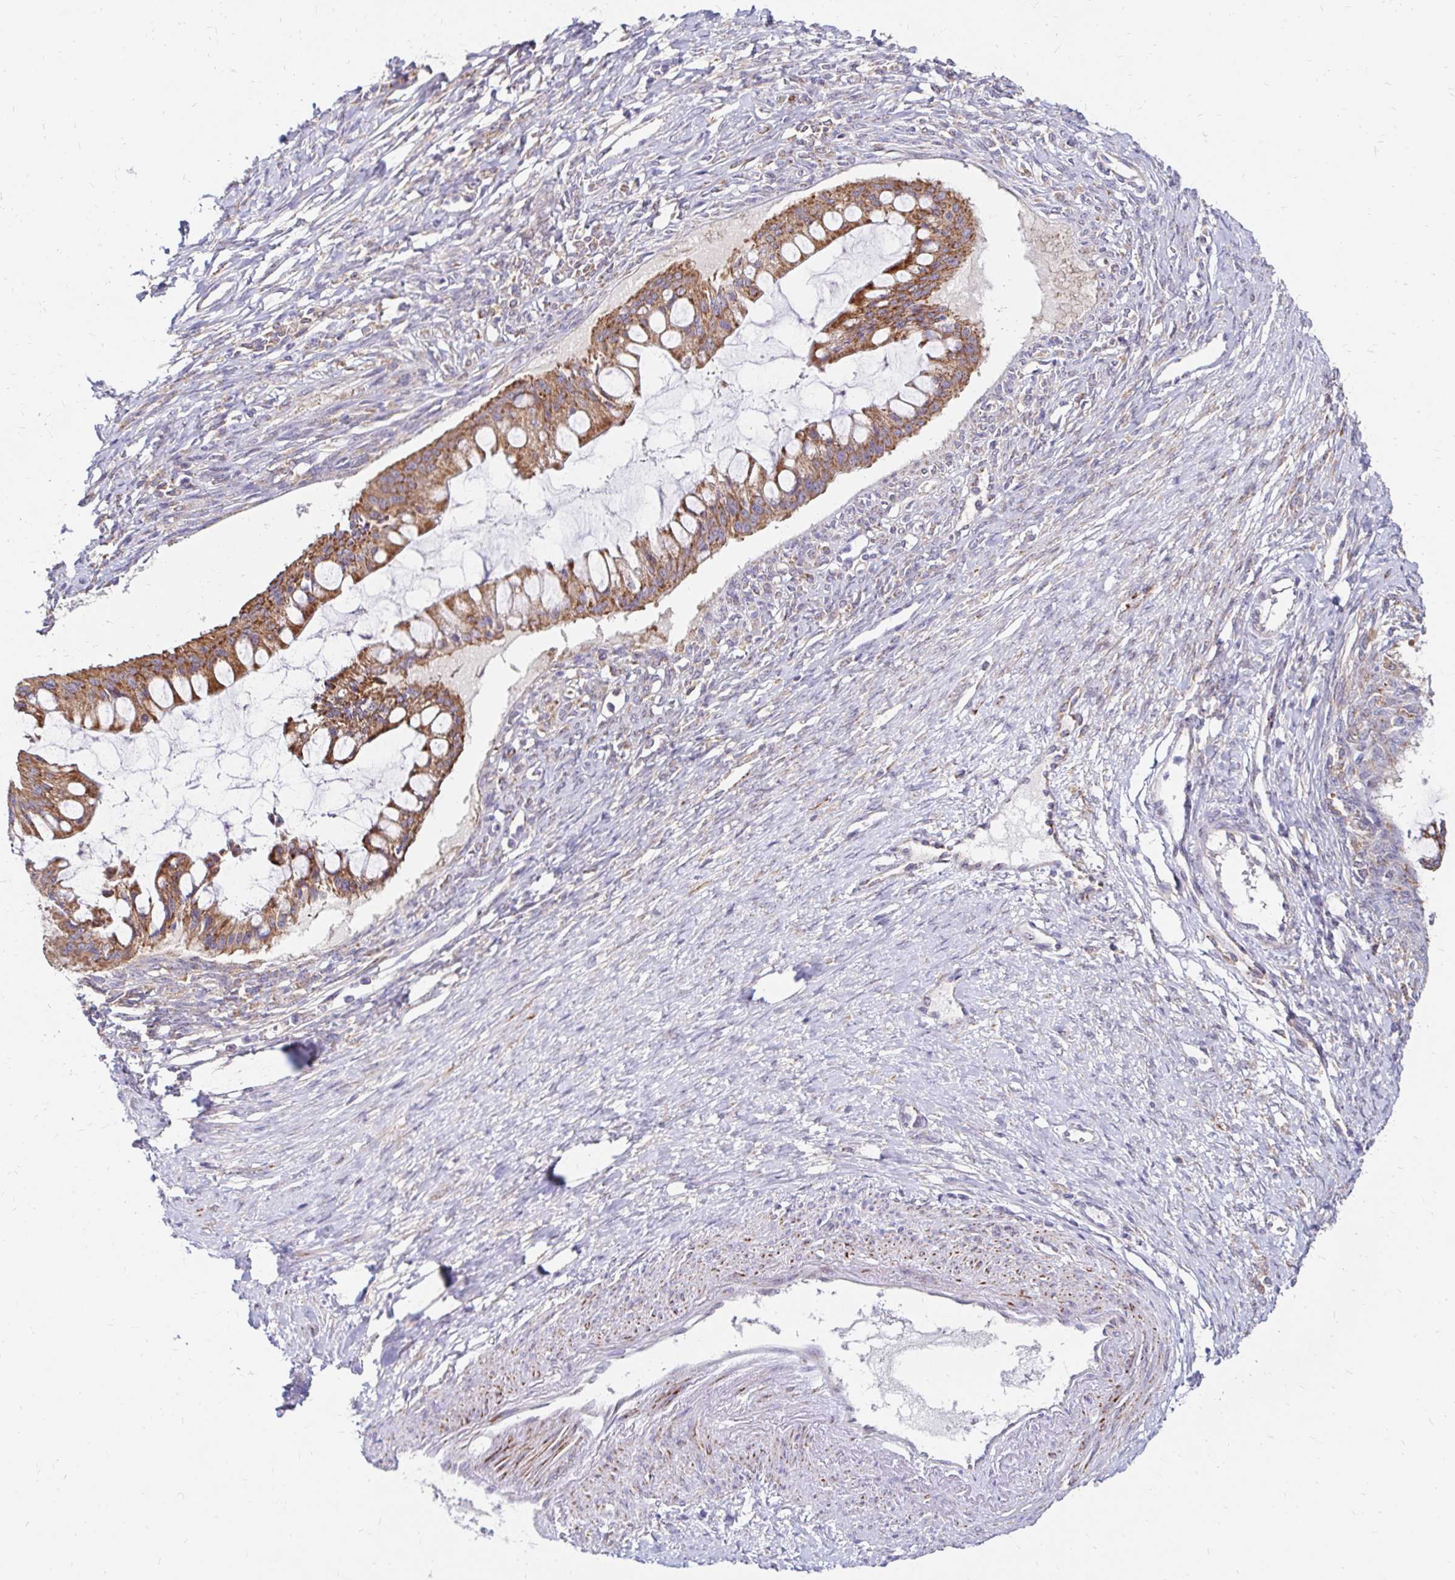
{"staining": {"intensity": "moderate", "quantity": ">75%", "location": "cytoplasmic/membranous"}, "tissue": "ovarian cancer", "cell_type": "Tumor cells", "image_type": "cancer", "snomed": [{"axis": "morphology", "description": "Cystadenocarcinoma, mucinous, NOS"}, {"axis": "topography", "description": "Ovary"}], "caption": "Immunohistochemistry (IHC) staining of ovarian mucinous cystadenocarcinoma, which displays medium levels of moderate cytoplasmic/membranous expression in approximately >75% of tumor cells indicating moderate cytoplasmic/membranous protein expression. The staining was performed using DAB (brown) for protein detection and nuclei were counterstained in hematoxylin (blue).", "gene": "IDUA", "patient": {"sex": "female", "age": 73}}